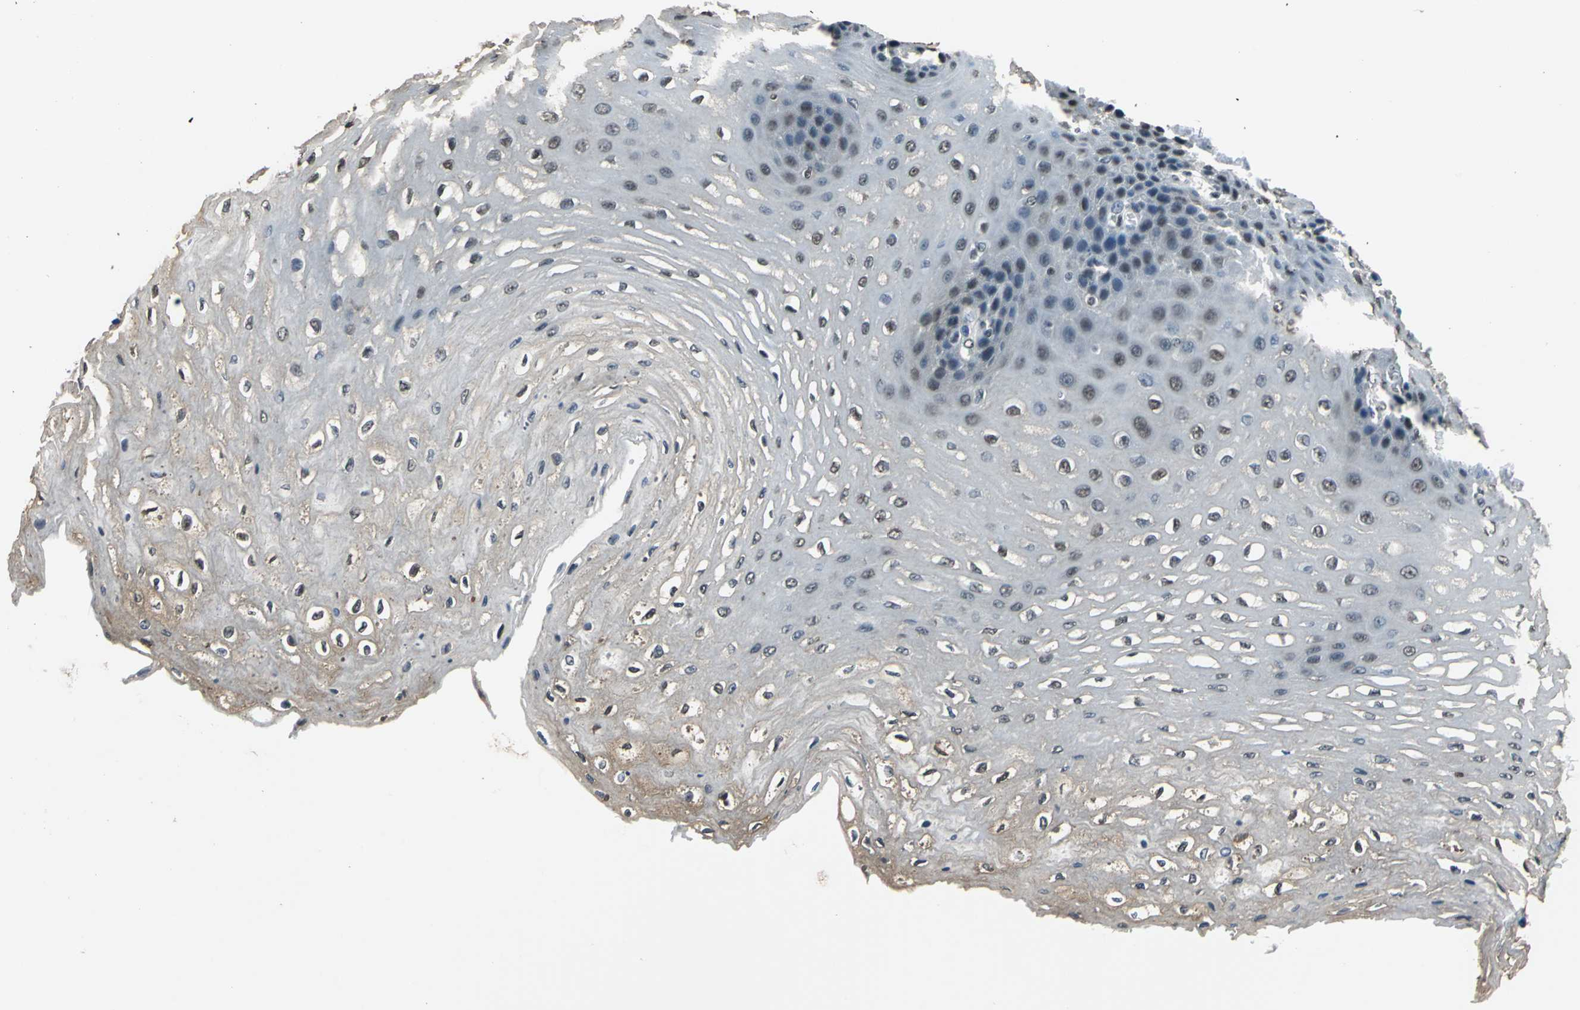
{"staining": {"intensity": "strong", "quantity": ">75%", "location": "nuclear"}, "tissue": "esophagus", "cell_type": "Squamous epithelial cells", "image_type": "normal", "snomed": [{"axis": "morphology", "description": "Normal tissue, NOS"}, {"axis": "topography", "description": "Esophagus"}], "caption": "IHC of unremarkable esophagus shows high levels of strong nuclear staining in about >75% of squamous epithelial cells.", "gene": "RBM14", "patient": {"sex": "female", "age": 72}}